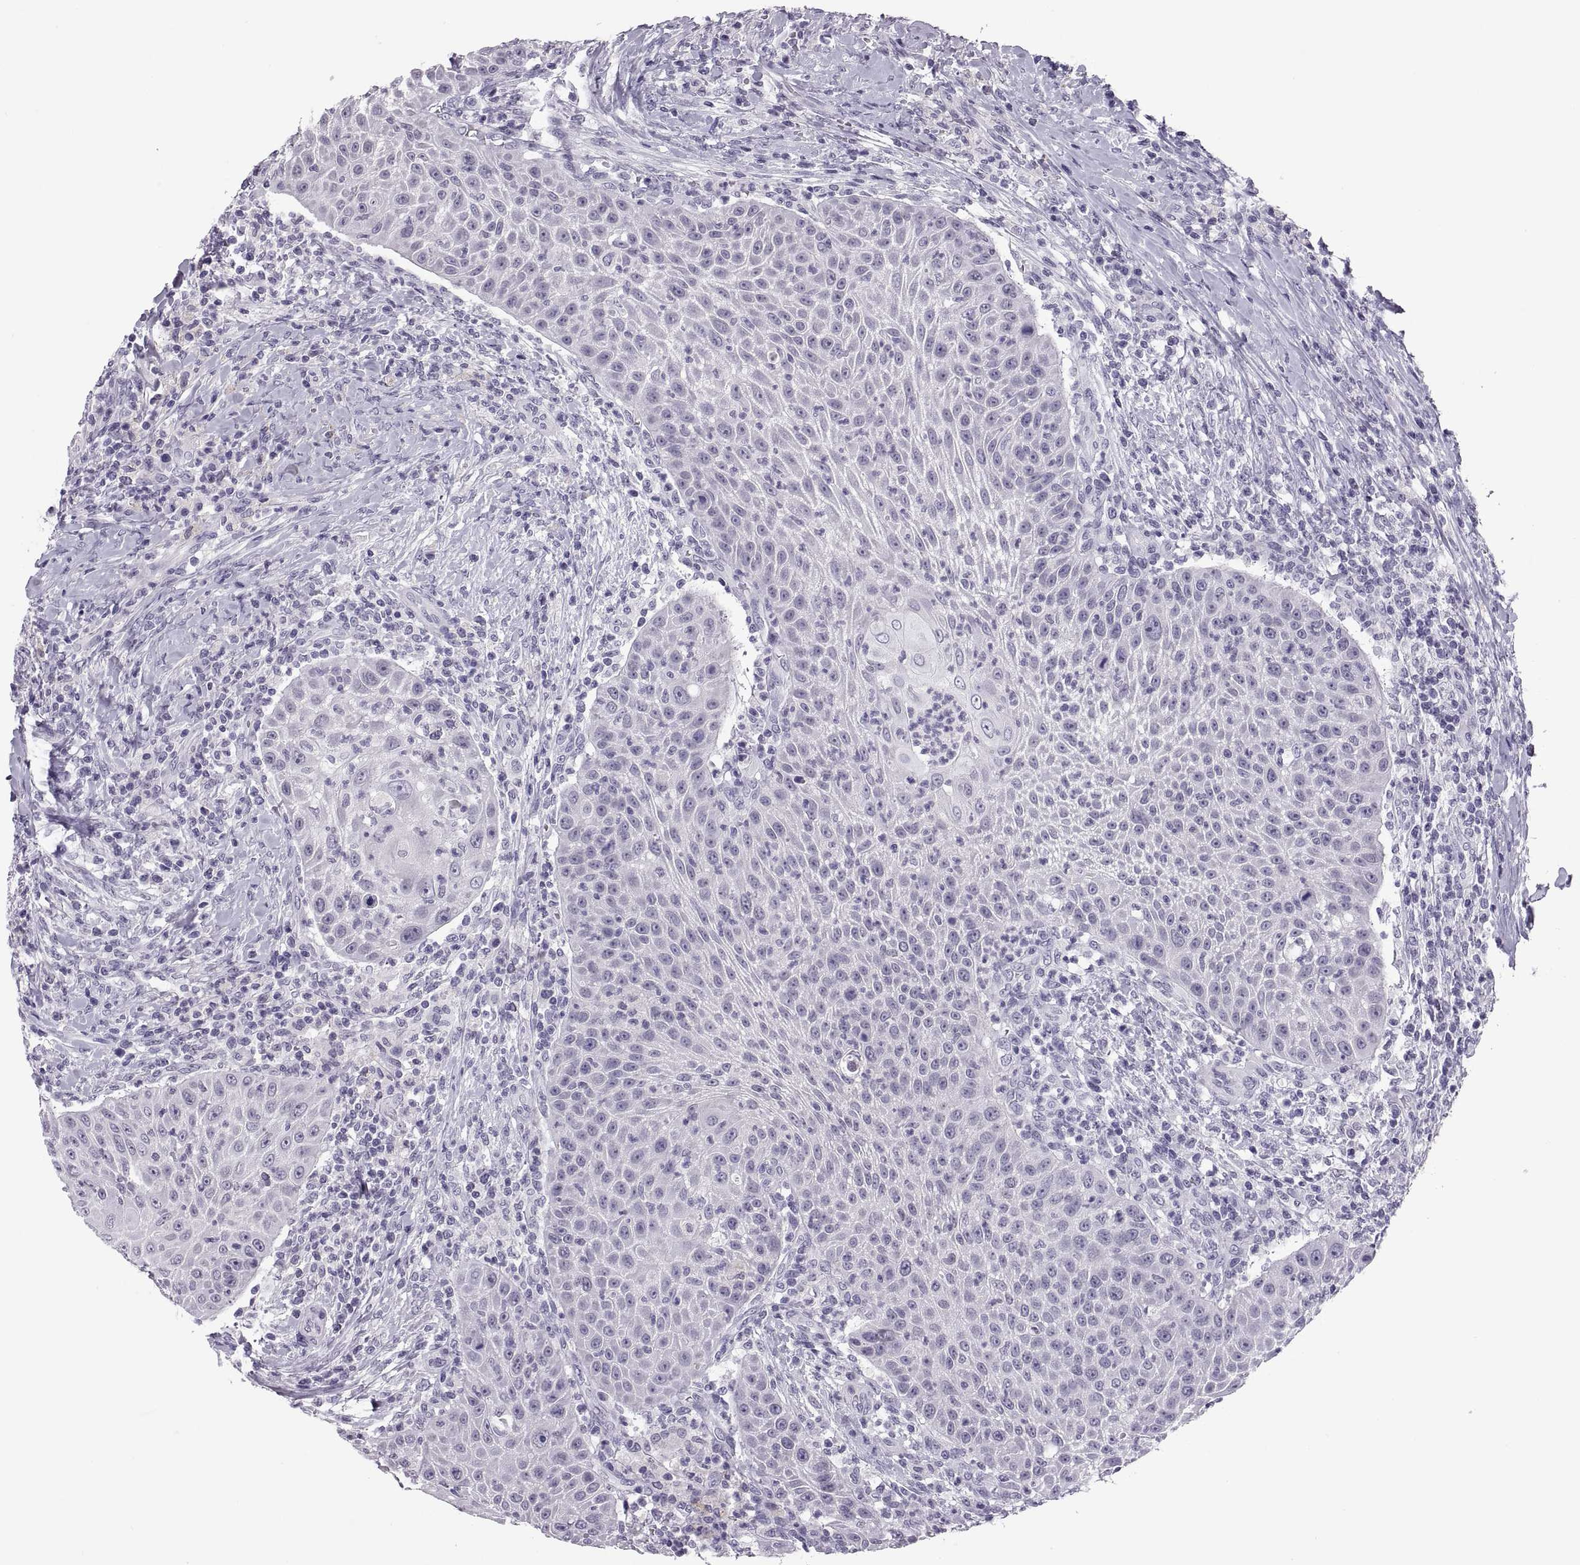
{"staining": {"intensity": "negative", "quantity": "none", "location": "none"}, "tissue": "head and neck cancer", "cell_type": "Tumor cells", "image_type": "cancer", "snomed": [{"axis": "morphology", "description": "Squamous cell carcinoma, NOS"}, {"axis": "topography", "description": "Head-Neck"}], "caption": "Protein analysis of head and neck squamous cell carcinoma reveals no significant positivity in tumor cells.", "gene": "QRICH2", "patient": {"sex": "male", "age": 69}}